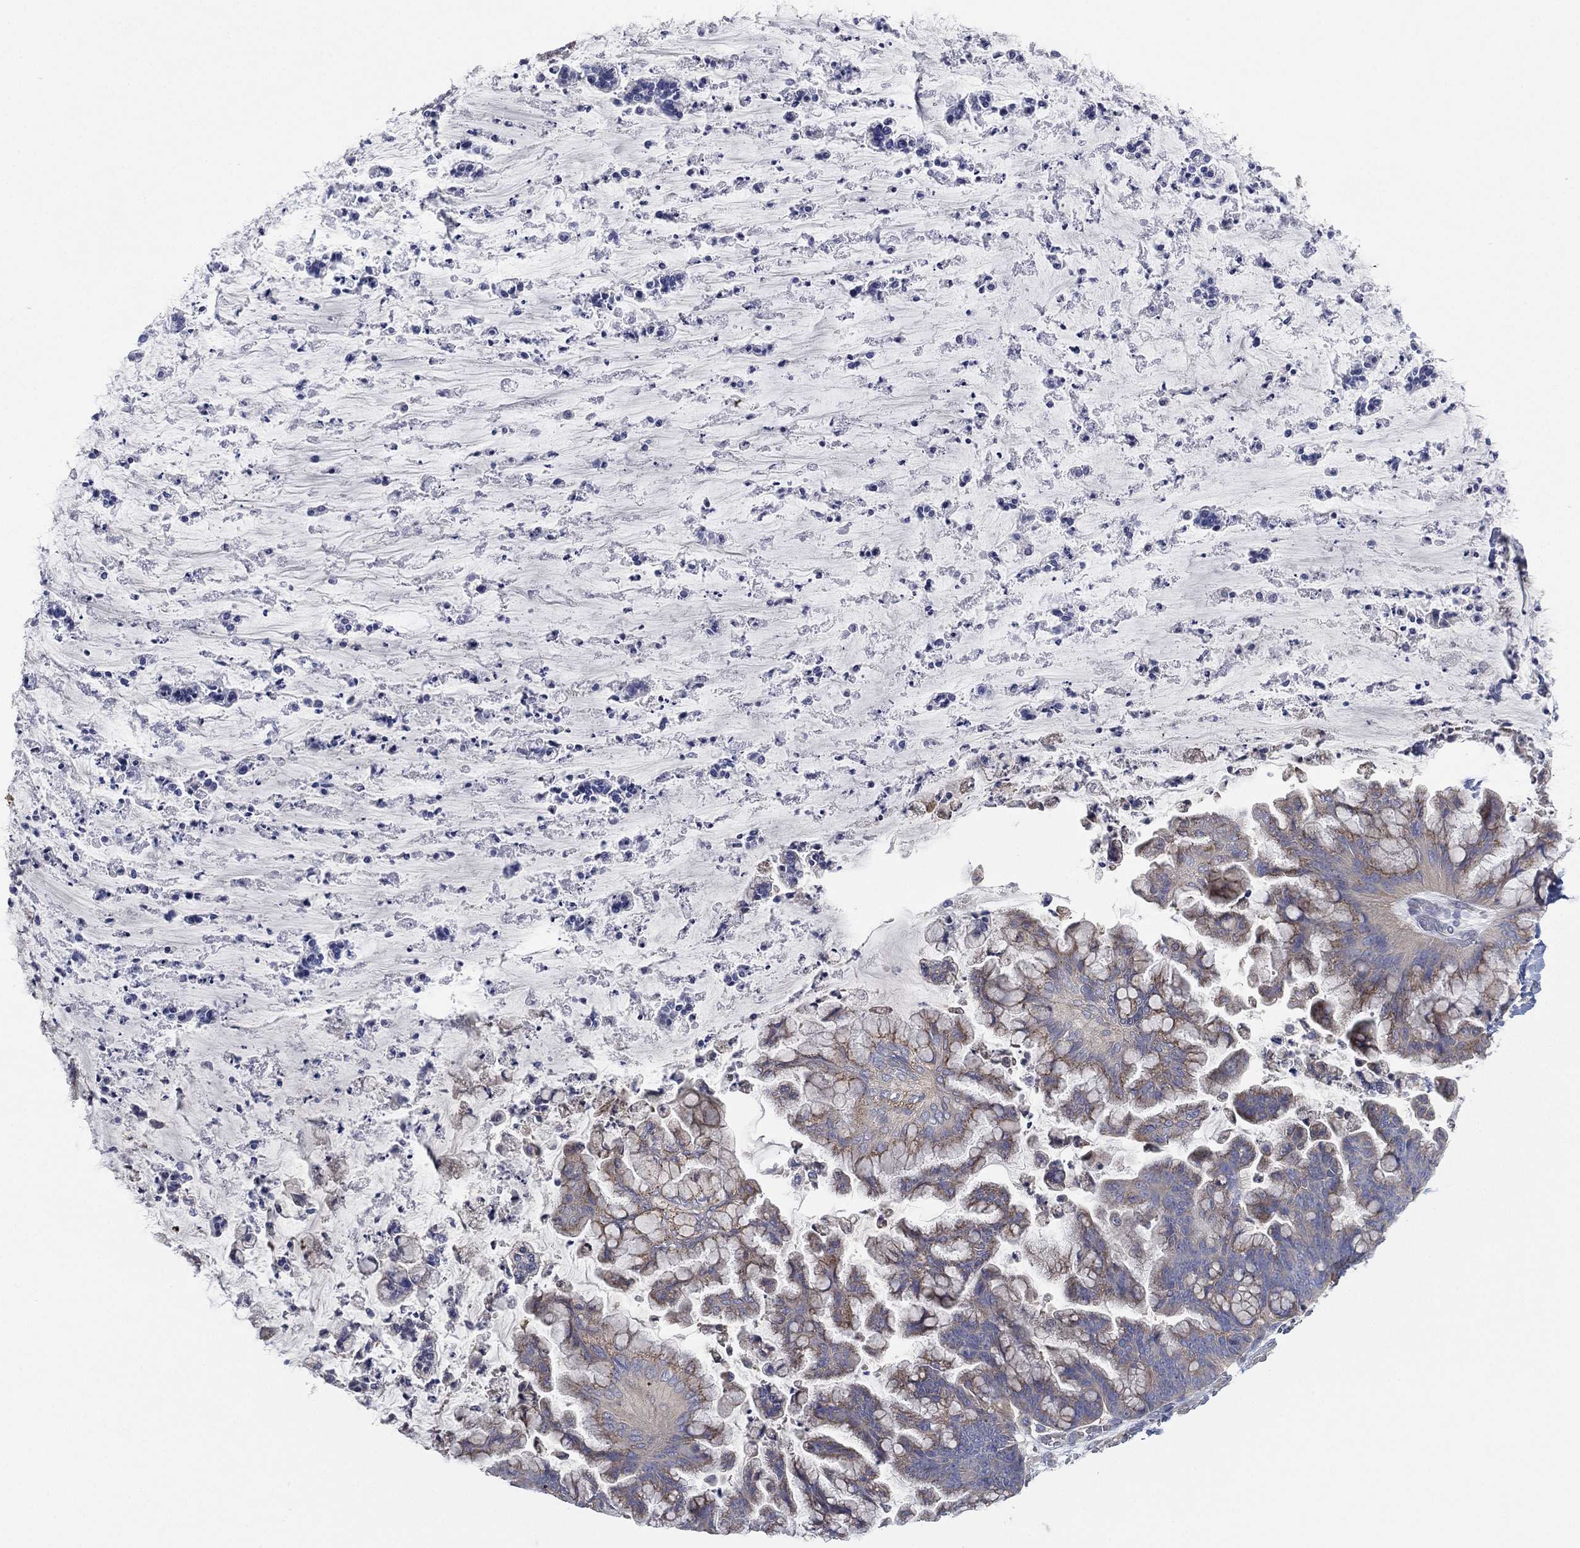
{"staining": {"intensity": "moderate", "quantity": "<25%", "location": "cytoplasmic/membranous"}, "tissue": "ovarian cancer", "cell_type": "Tumor cells", "image_type": "cancer", "snomed": [{"axis": "morphology", "description": "Cystadenocarcinoma, mucinous, NOS"}, {"axis": "topography", "description": "Ovary"}], "caption": "Brown immunohistochemical staining in ovarian cancer reveals moderate cytoplasmic/membranous staining in approximately <25% of tumor cells. The protein of interest is stained brown, and the nuclei are stained in blue (DAB (3,3'-diaminobenzidine) IHC with brightfield microscopy, high magnification).", "gene": "ATP8A2", "patient": {"sex": "female", "age": 67}}